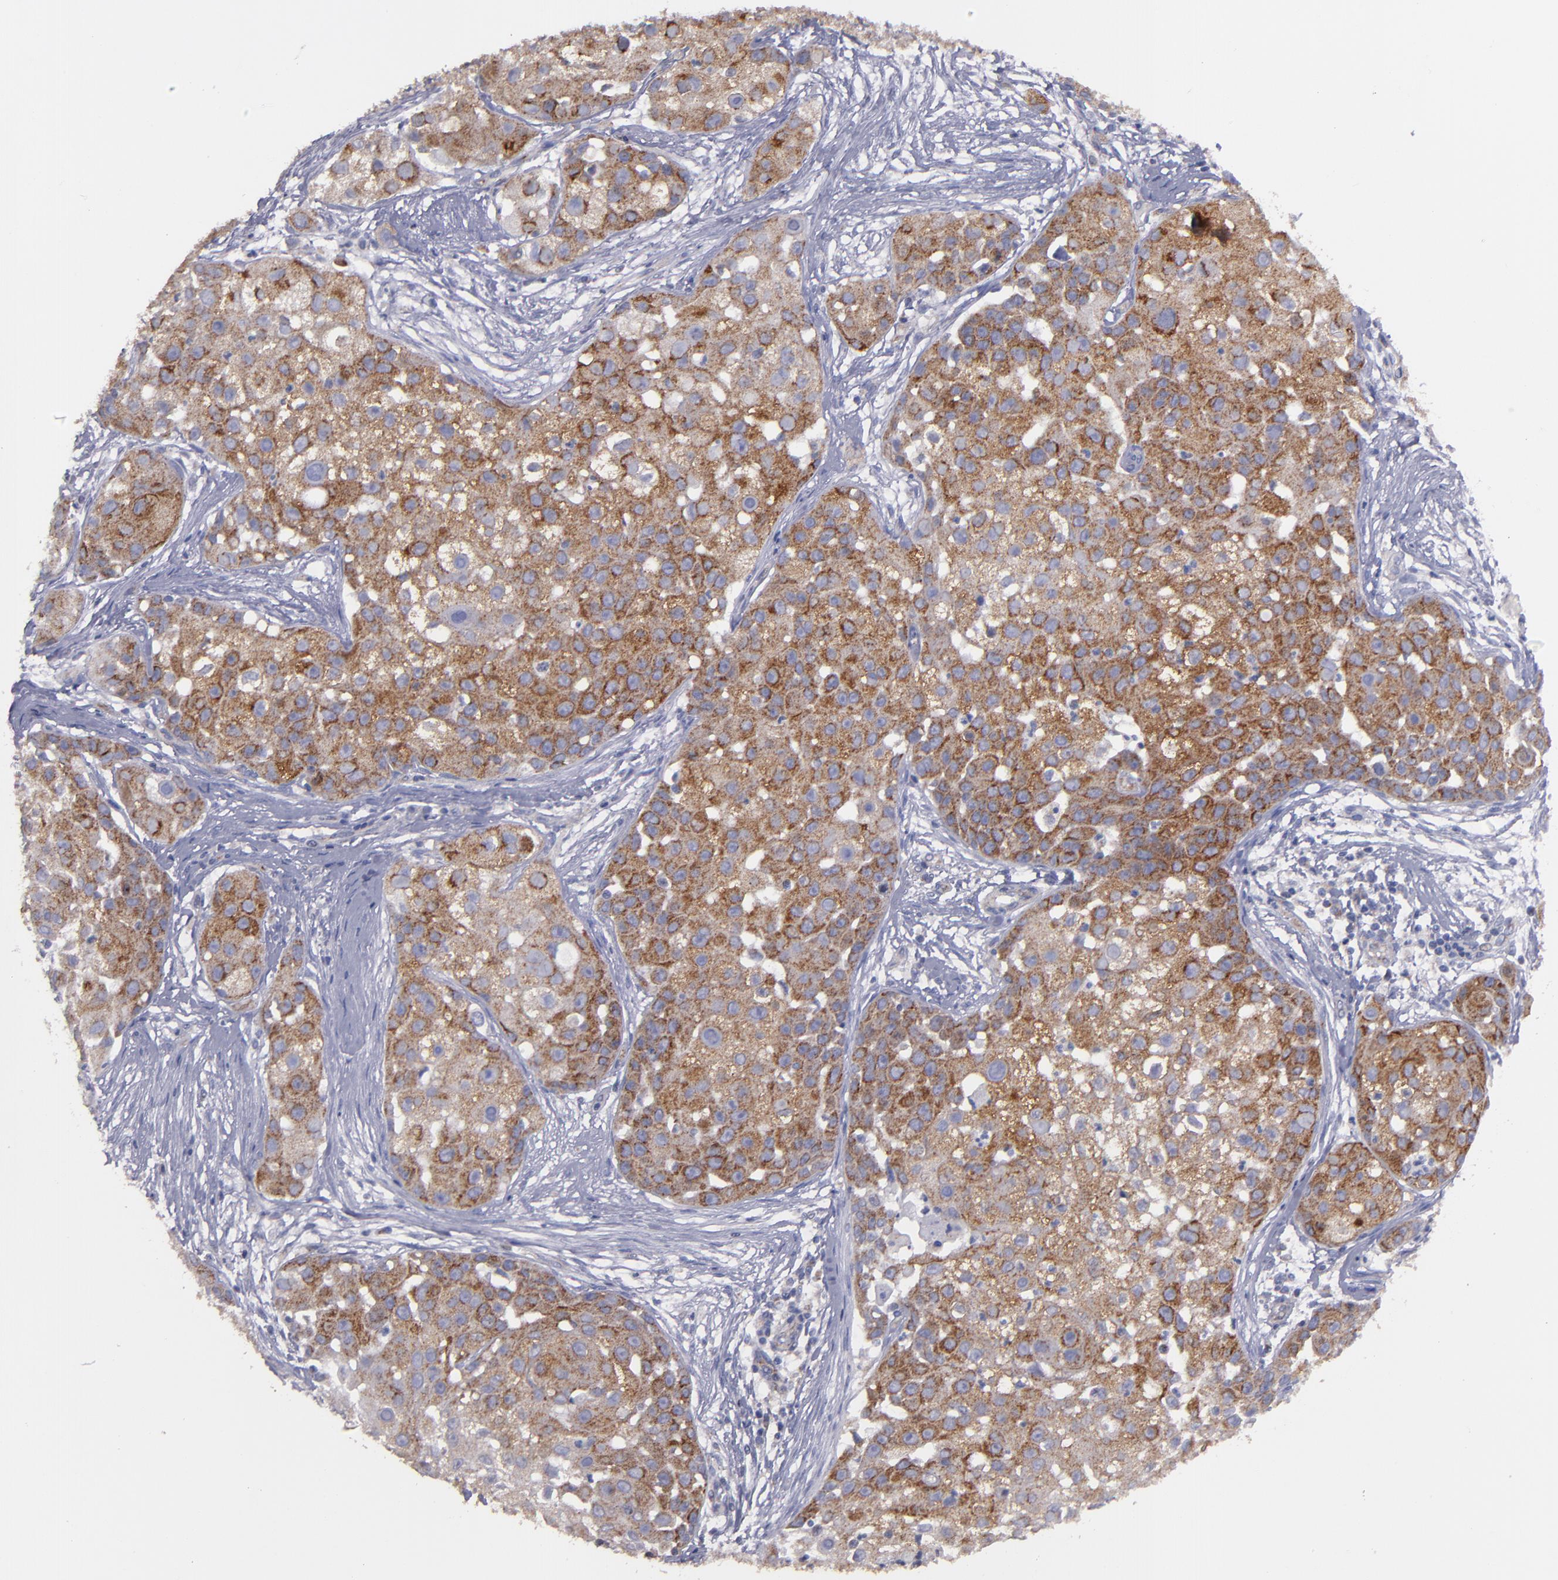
{"staining": {"intensity": "moderate", "quantity": ">75%", "location": "cytoplasmic/membranous"}, "tissue": "skin cancer", "cell_type": "Tumor cells", "image_type": "cancer", "snomed": [{"axis": "morphology", "description": "Squamous cell carcinoma, NOS"}, {"axis": "topography", "description": "Skin"}], "caption": "Skin squamous cell carcinoma stained with a protein marker demonstrates moderate staining in tumor cells.", "gene": "CLTA", "patient": {"sex": "female", "age": 57}}